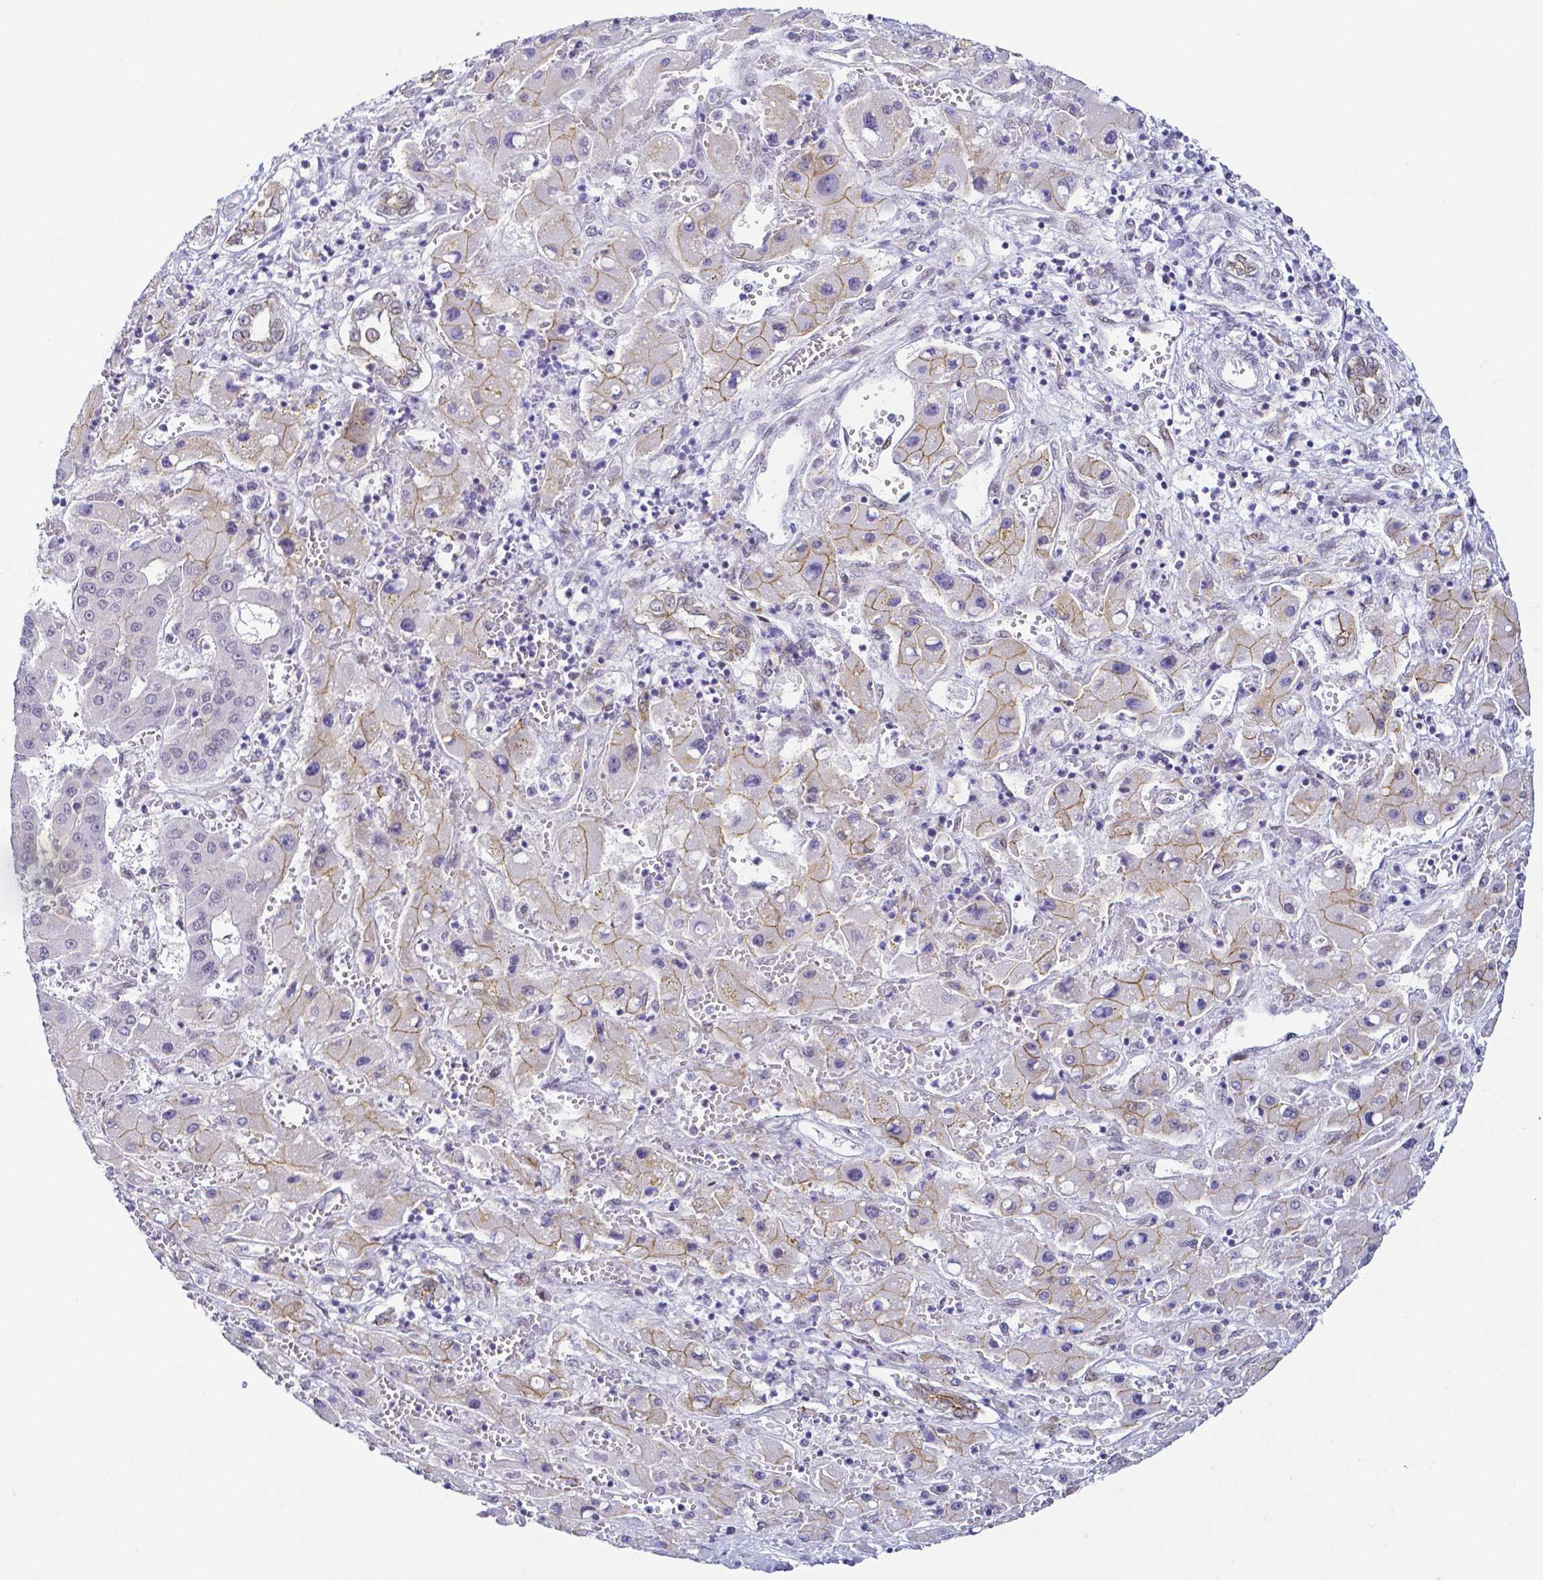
{"staining": {"intensity": "moderate", "quantity": "25%-75%", "location": "cytoplasmic/membranous"}, "tissue": "liver cancer", "cell_type": "Tumor cells", "image_type": "cancer", "snomed": [{"axis": "morphology", "description": "Carcinoma, Hepatocellular, NOS"}, {"axis": "topography", "description": "Liver"}], "caption": "Immunohistochemical staining of liver cancer displays medium levels of moderate cytoplasmic/membranous protein expression in about 25%-75% of tumor cells. (Stains: DAB (3,3'-diaminobenzidine) in brown, nuclei in blue, Microscopy: brightfield microscopy at high magnification).", "gene": "FAM83G", "patient": {"sex": "female", "age": 73}}